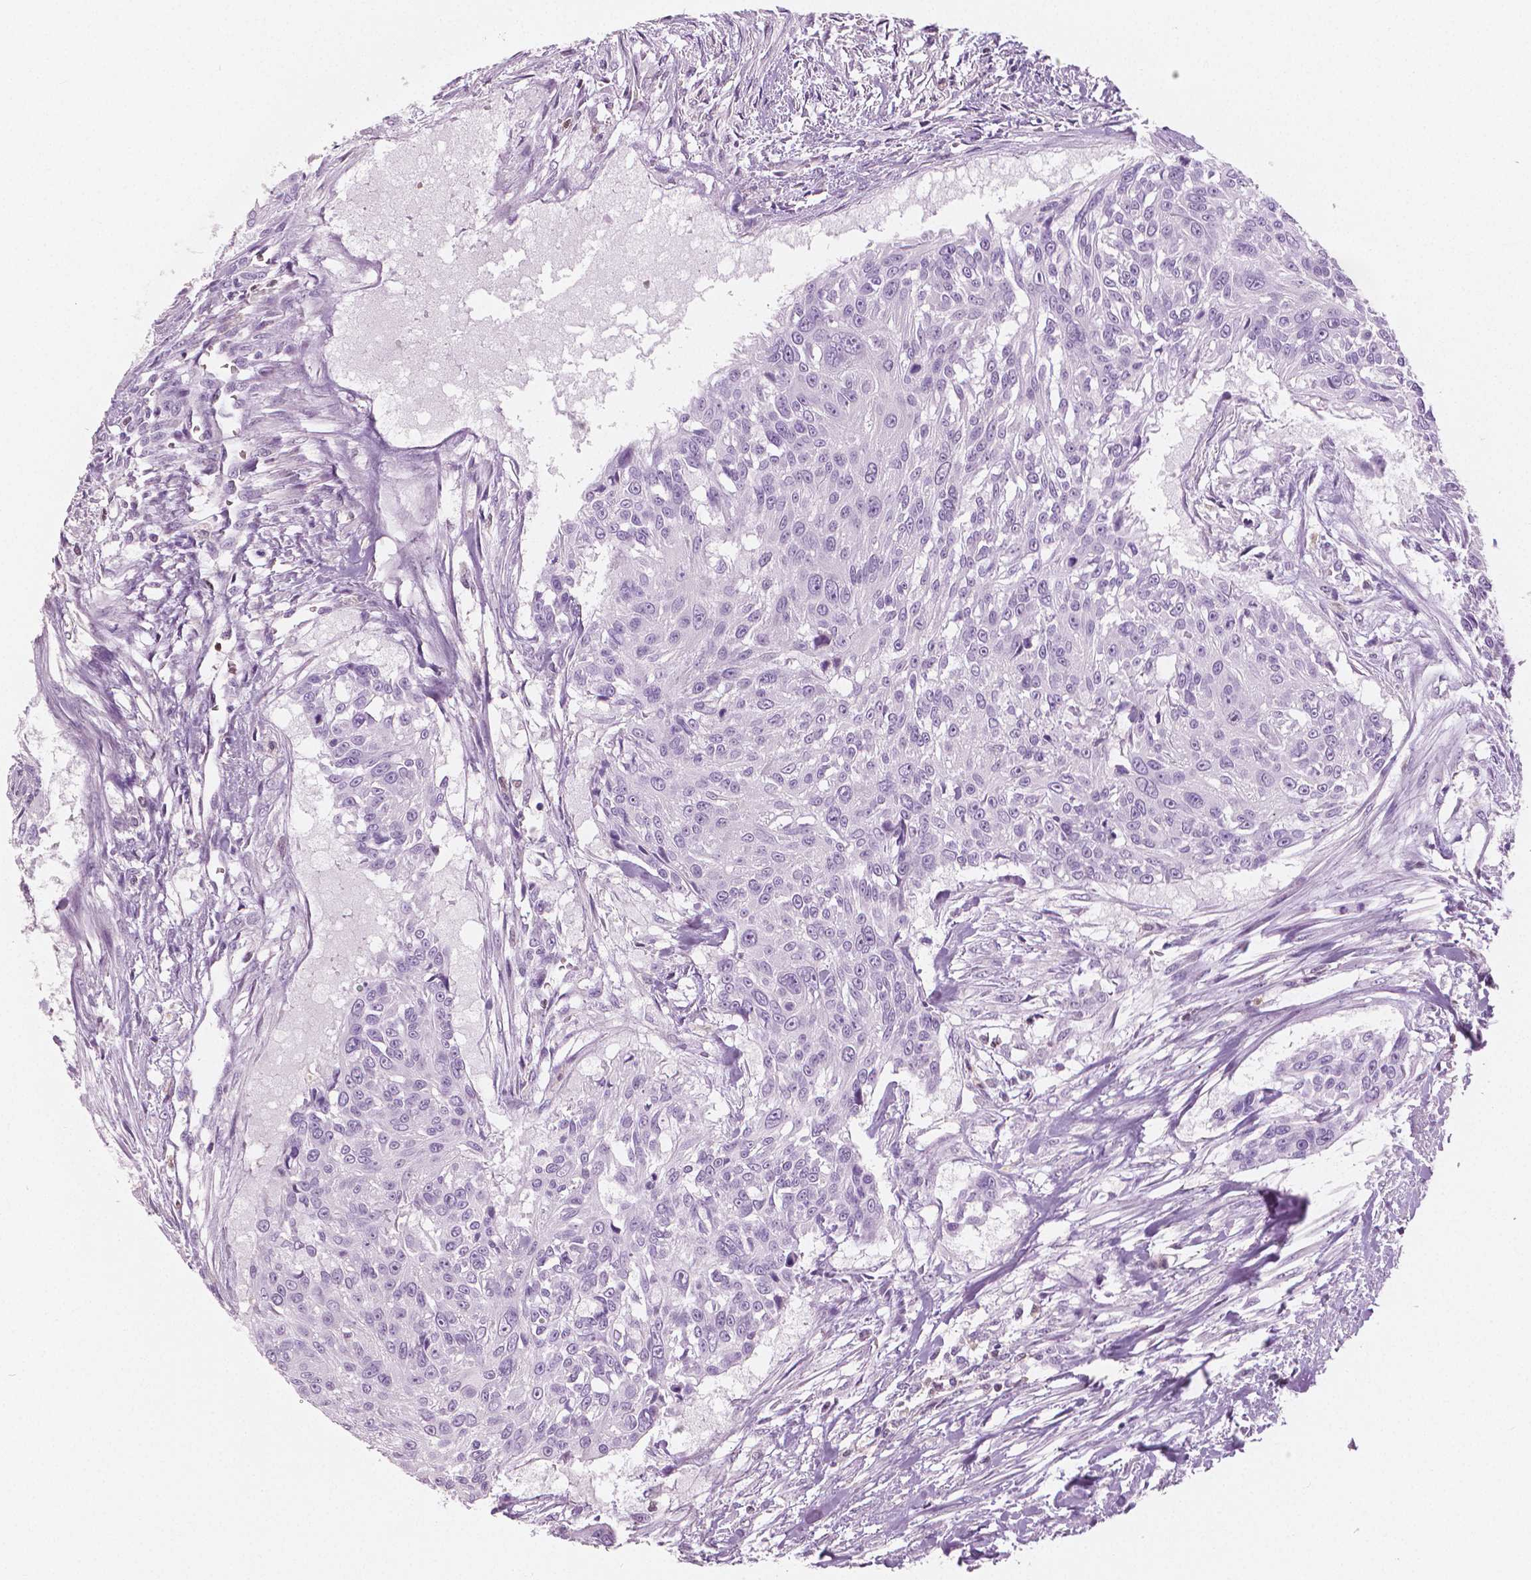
{"staining": {"intensity": "negative", "quantity": "none", "location": "none"}, "tissue": "urothelial cancer", "cell_type": "Tumor cells", "image_type": "cancer", "snomed": [{"axis": "morphology", "description": "Urothelial carcinoma, NOS"}, {"axis": "topography", "description": "Urinary bladder"}], "caption": "This is an immunohistochemistry micrograph of transitional cell carcinoma. There is no positivity in tumor cells.", "gene": "GALM", "patient": {"sex": "male", "age": 55}}